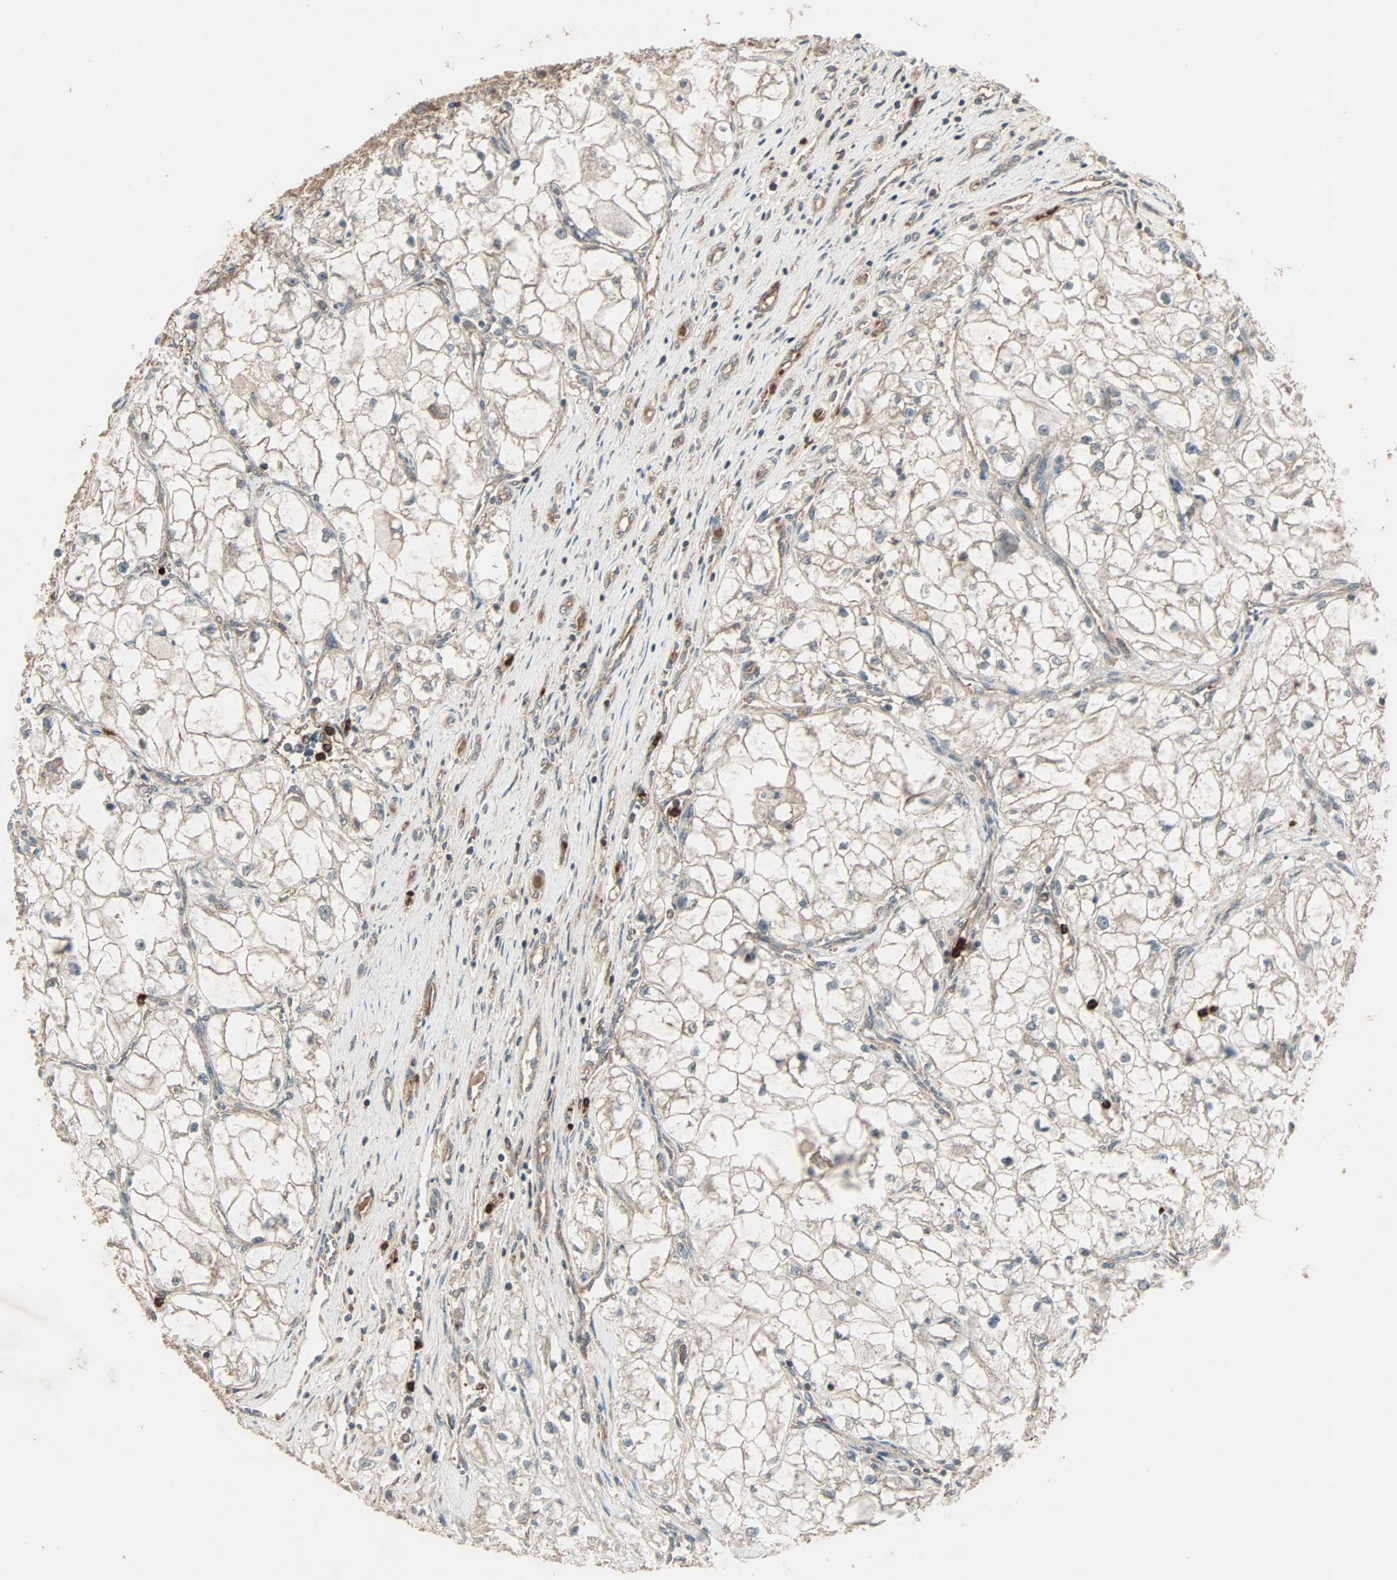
{"staining": {"intensity": "weak", "quantity": ">75%", "location": "cytoplasmic/membranous"}, "tissue": "renal cancer", "cell_type": "Tumor cells", "image_type": "cancer", "snomed": [{"axis": "morphology", "description": "Adenocarcinoma, NOS"}, {"axis": "topography", "description": "Kidney"}], "caption": "A brown stain highlights weak cytoplasmic/membranous staining of a protein in adenocarcinoma (renal) tumor cells.", "gene": "GCK", "patient": {"sex": "female", "age": 70}}